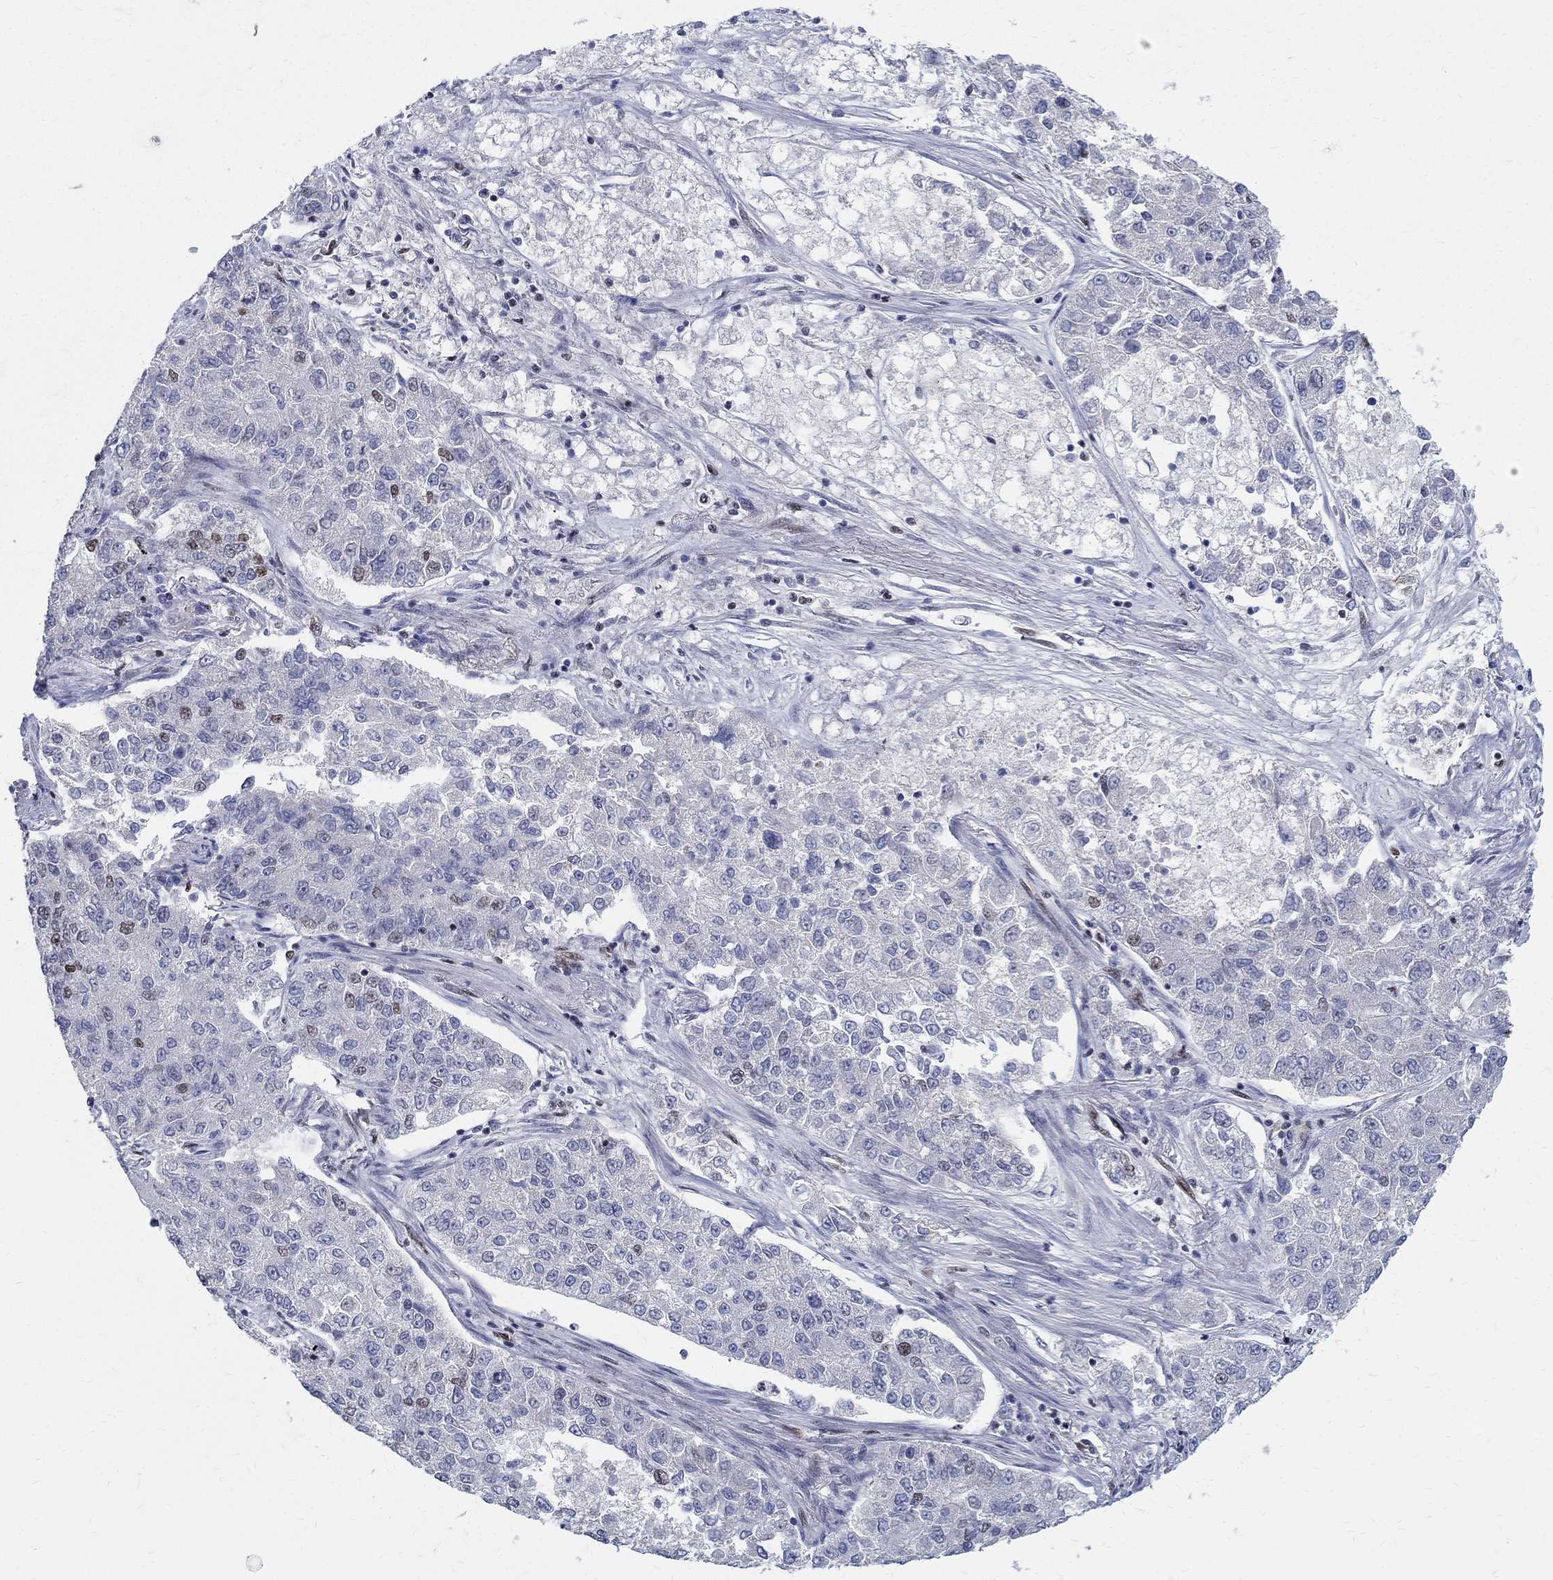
{"staining": {"intensity": "weak", "quantity": "<25%", "location": "nuclear"}, "tissue": "lung cancer", "cell_type": "Tumor cells", "image_type": "cancer", "snomed": [{"axis": "morphology", "description": "Adenocarcinoma, NOS"}, {"axis": "topography", "description": "Lung"}], "caption": "Adenocarcinoma (lung) stained for a protein using immunohistochemistry (IHC) exhibits no expression tumor cells.", "gene": "FBXO16", "patient": {"sex": "male", "age": 49}}